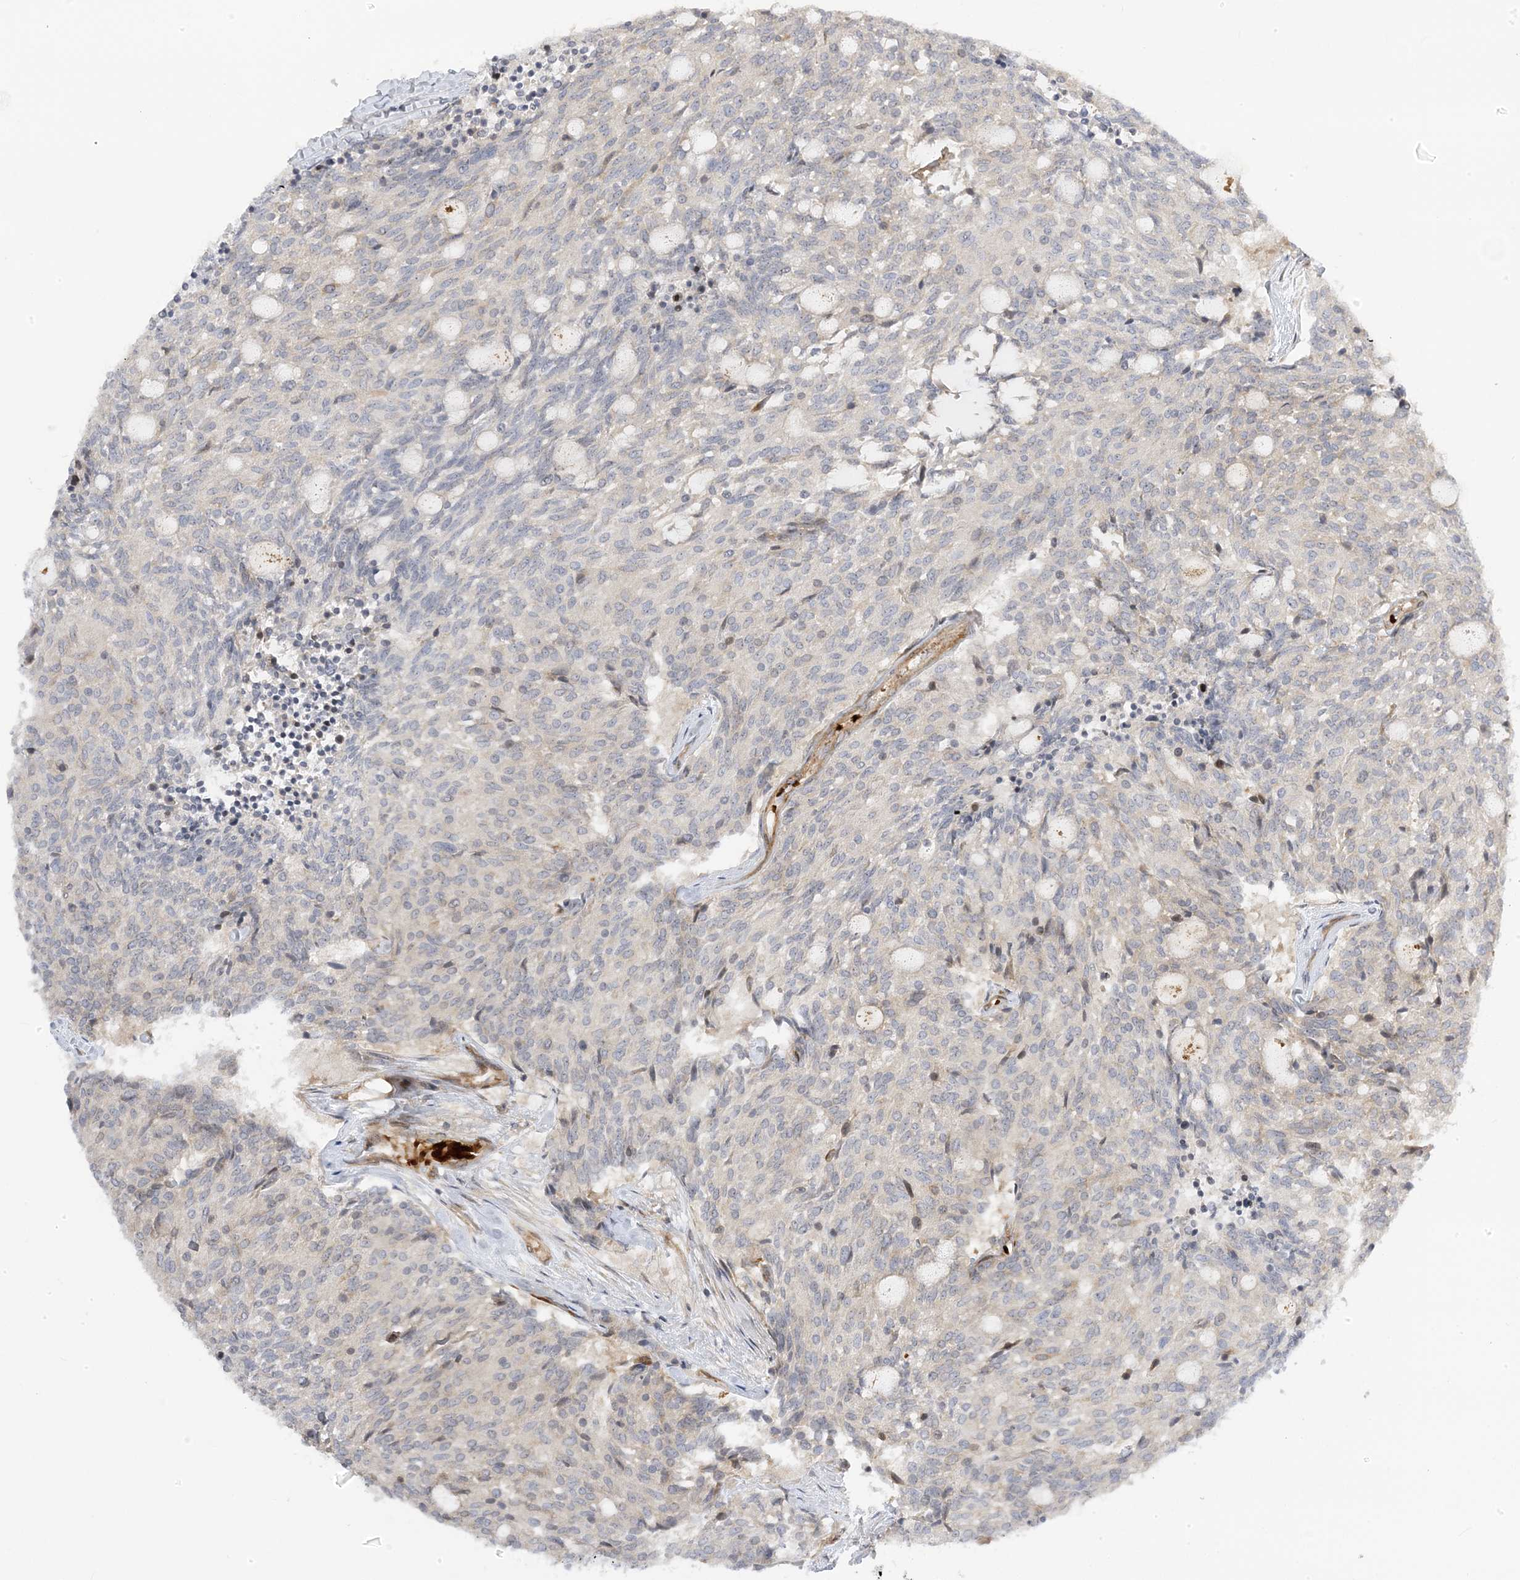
{"staining": {"intensity": "negative", "quantity": "none", "location": "none"}, "tissue": "carcinoid", "cell_type": "Tumor cells", "image_type": "cancer", "snomed": [{"axis": "morphology", "description": "Carcinoid, malignant, NOS"}, {"axis": "topography", "description": "Pancreas"}], "caption": "High power microscopy image of an immunohistochemistry histopathology image of malignant carcinoid, revealing no significant positivity in tumor cells.", "gene": "MAP7D3", "patient": {"sex": "female", "age": 54}}